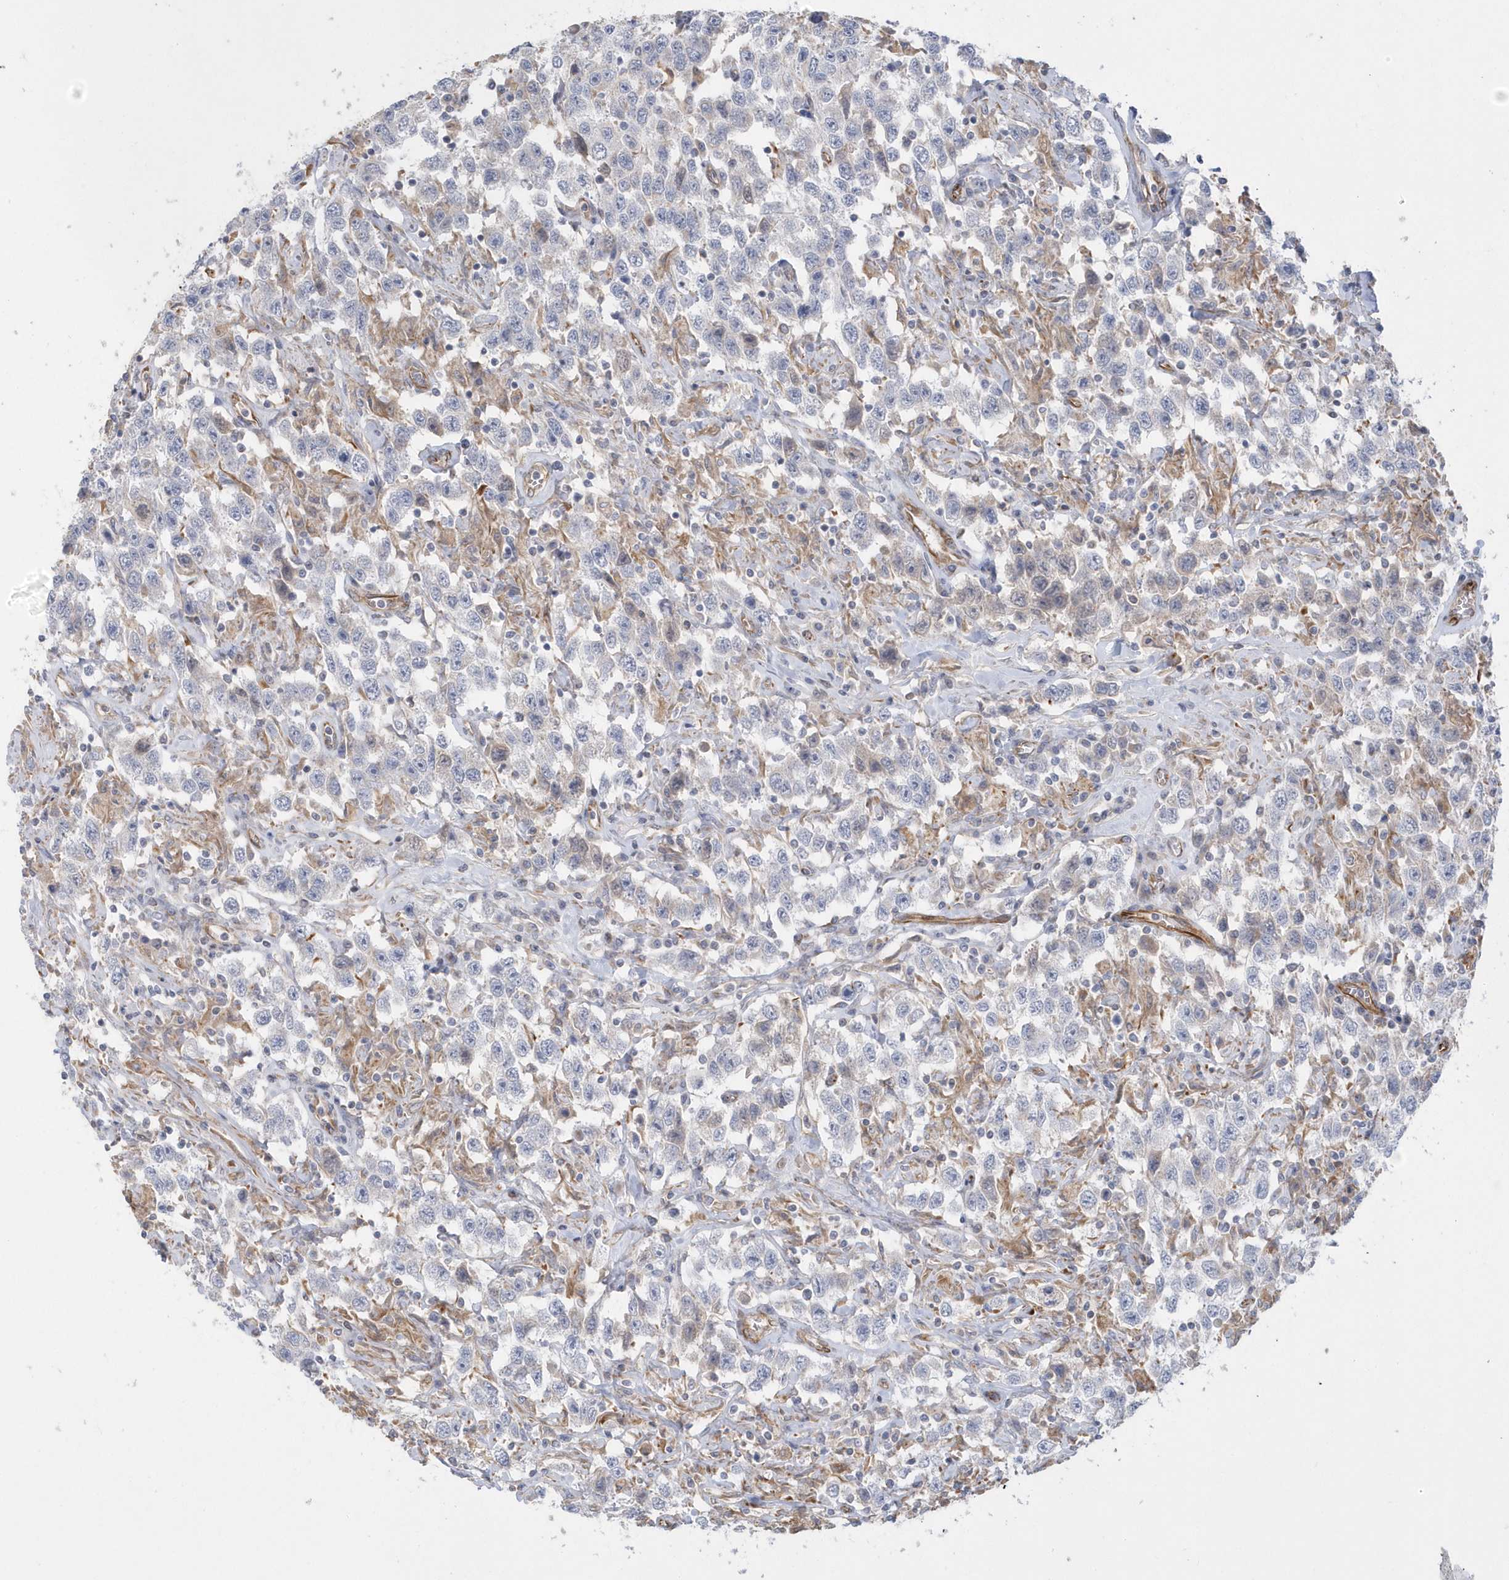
{"staining": {"intensity": "negative", "quantity": "none", "location": "none"}, "tissue": "testis cancer", "cell_type": "Tumor cells", "image_type": "cancer", "snomed": [{"axis": "morphology", "description": "Seminoma, NOS"}, {"axis": "topography", "description": "Testis"}], "caption": "Tumor cells are negative for protein expression in human testis cancer.", "gene": "RAB17", "patient": {"sex": "male", "age": 41}}